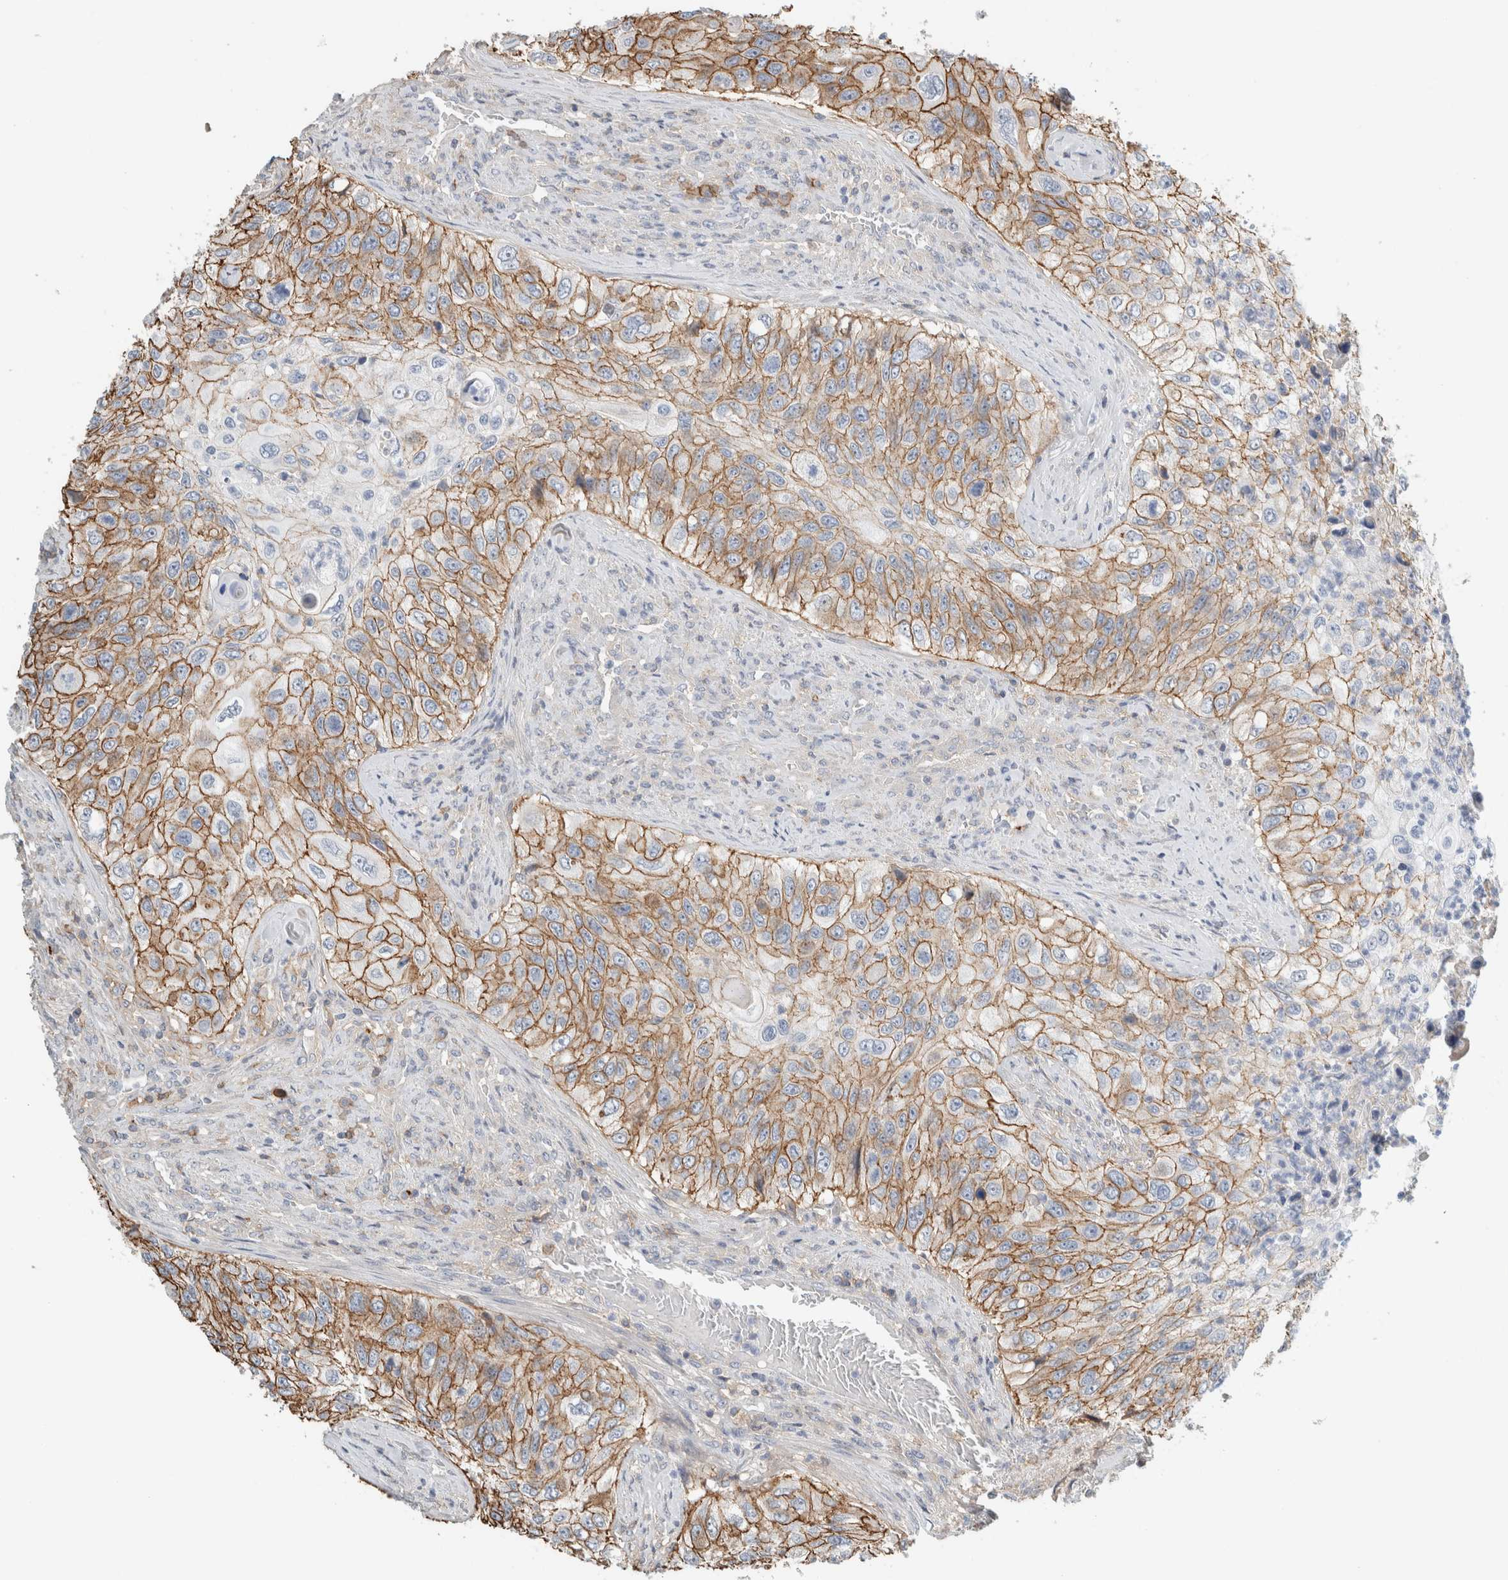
{"staining": {"intensity": "moderate", "quantity": ">75%", "location": "cytoplasmic/membranous"}, "tissue": "urothelial cancer", "cell_type": "Tumor cells", "image_type": "cancer", "snomed": [{"axis": "morphology", "description": "Urothelial carcinoma, High grade"}, {"axis": "topography", "description": "Urinary bladder"}], "caption": "Moderate cytoplasmic/membranous protein positivity is seen in approximately >75% of tumor cells in urothelial cancer. The staining was performed using DAB (3,3'-diaminobenzidine) to visualize the protein expression in brown, while the nuclei were stained in blue with hematoxylin (Magnification: 20x).", "gene": "ERCC6L2", "patient": {"sex": "female", "age": 60}}